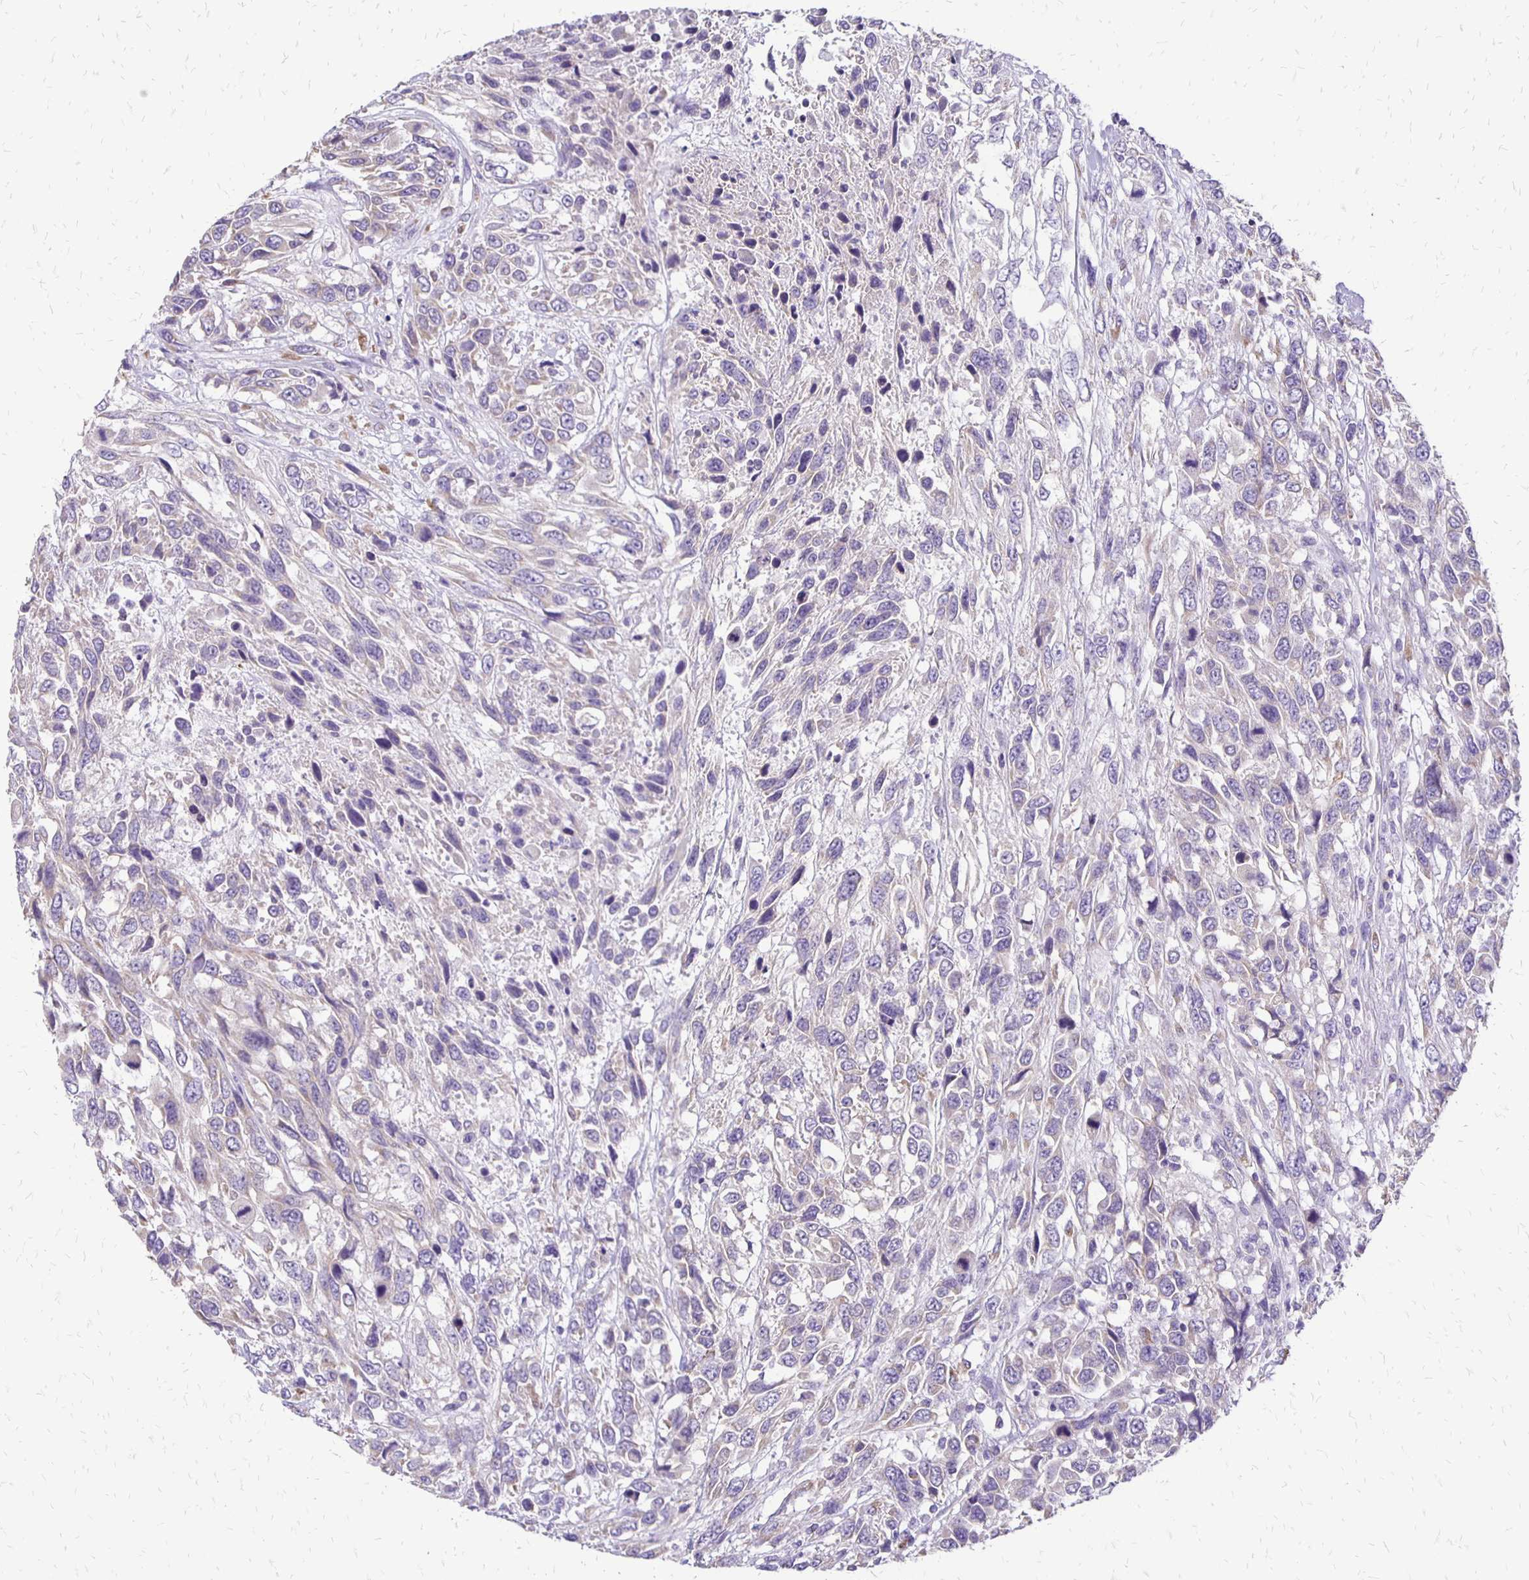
{"staining": {"intensity": "negative", "quantity": "none", "location": "none"}, "tissue": "urothelial cancer", "cell_type": "Tumor cells", "image_type": "cancer", "snomed": [{"axis": "morphology", "description": "Urothelial carcinoma, High grade"}, {"axis": "topography", "description": "Urinary bladder"}], "caption": "This is an IHC histopathology image of human urothelial cancer. There is no expression in tumor cells.", "gene": "ANKRD45", "patient": {"sex": "female", "age": 70}}